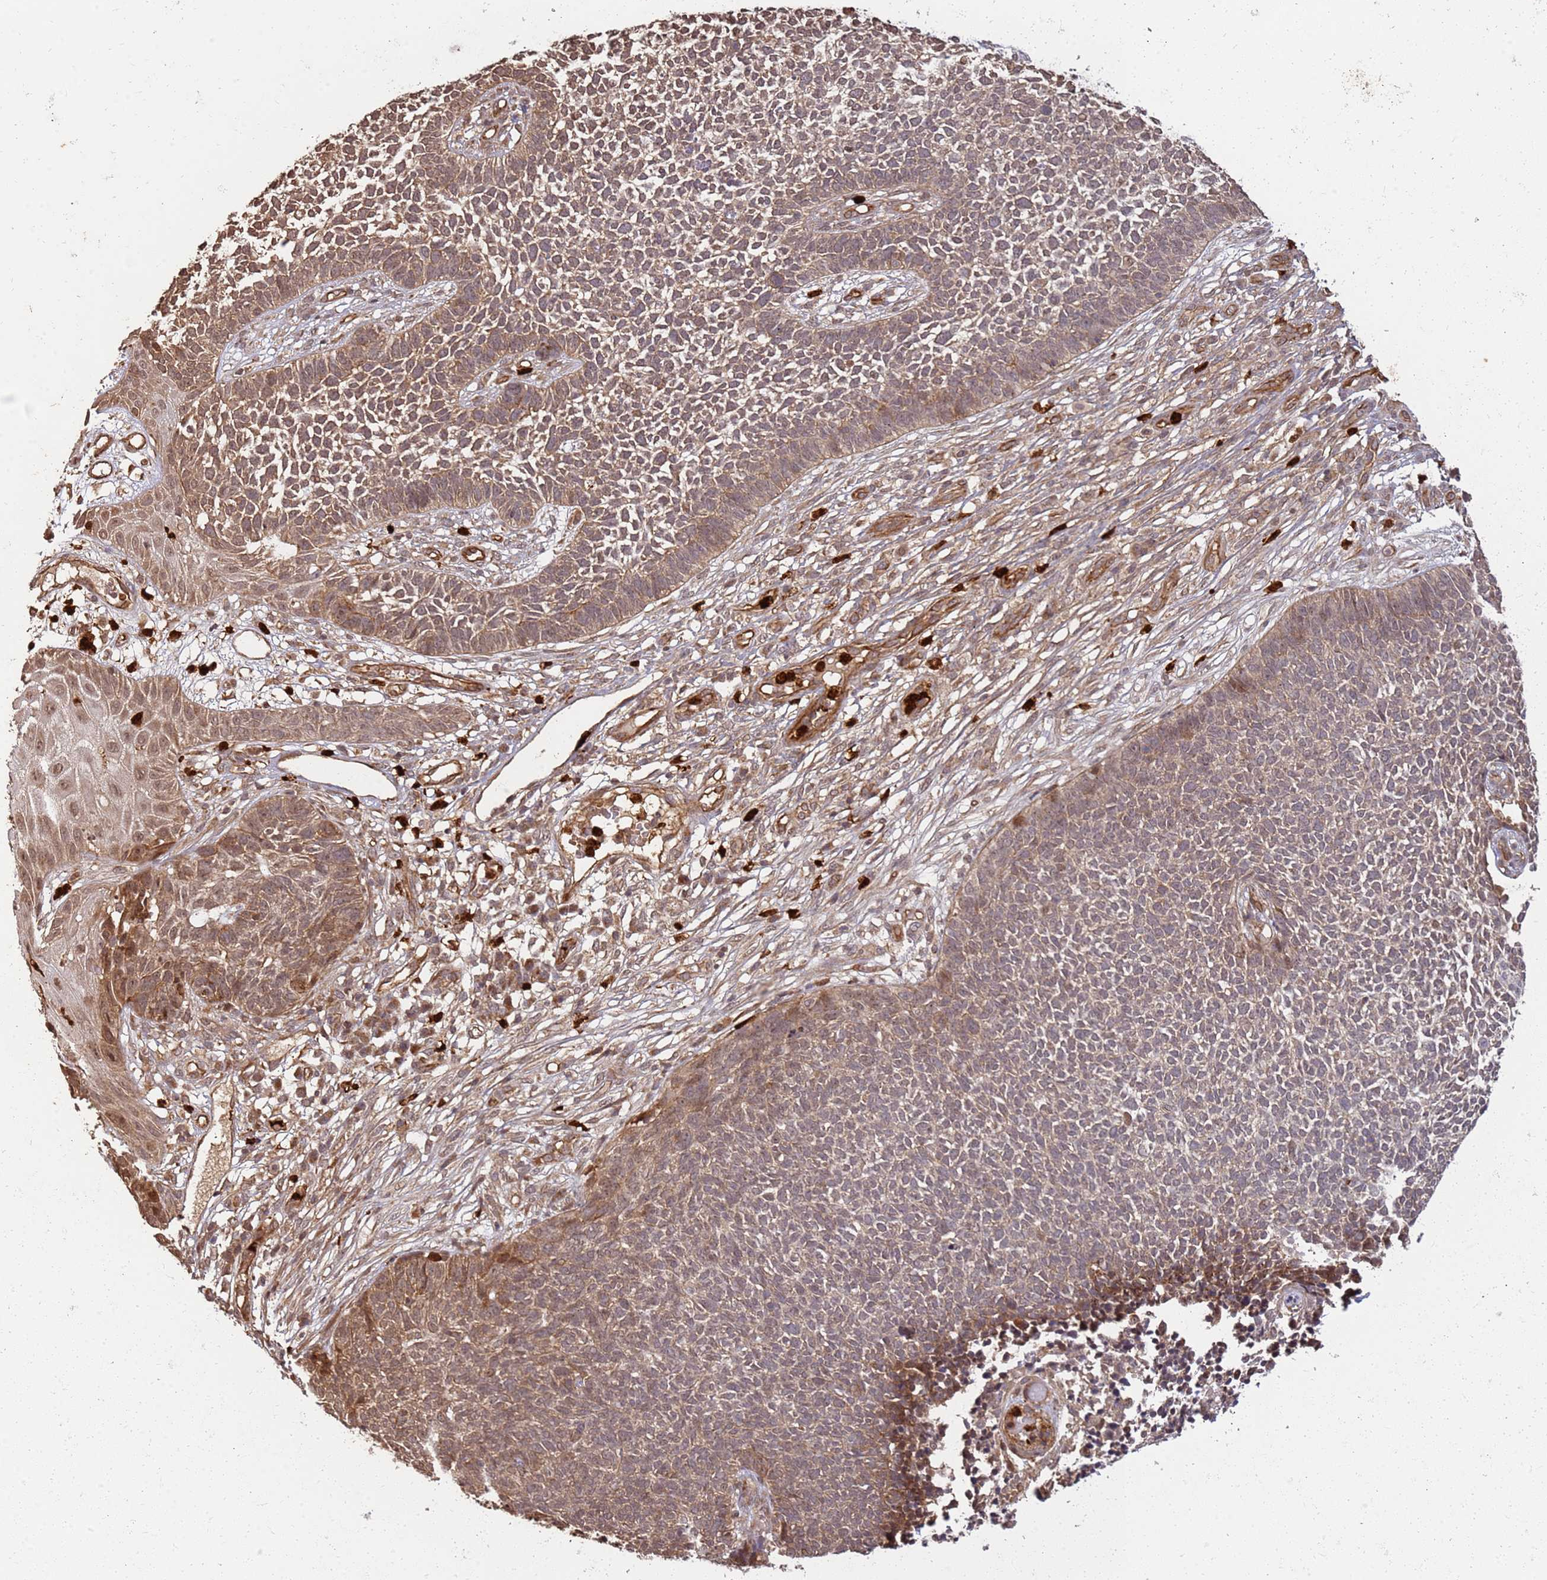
{"staining": {"intensity": "moderate", "quantity": ">75%", "location": "nuclear"}, "tissue": "skin cancer", "cell_type": "Tumor cells", "image_type": "cancer", "snomed": [{"axis": "morphology", "description": "Basal cell carcinoma"}, {"axis": "topography", "description": "Skin"}], "caption": "Protein staining displays moderate nuclear staining in approximately >75% of tumor cells in basal cell carcinoma (skin). The protein of interest is stained brown, and the nuclei are stained in blue (DAB (3,3'-diaminobenzidine) IHC with brightfield microscopy, high magnification).", "gene": "ST18", "patient": {"sex": "female", "age": 84}}